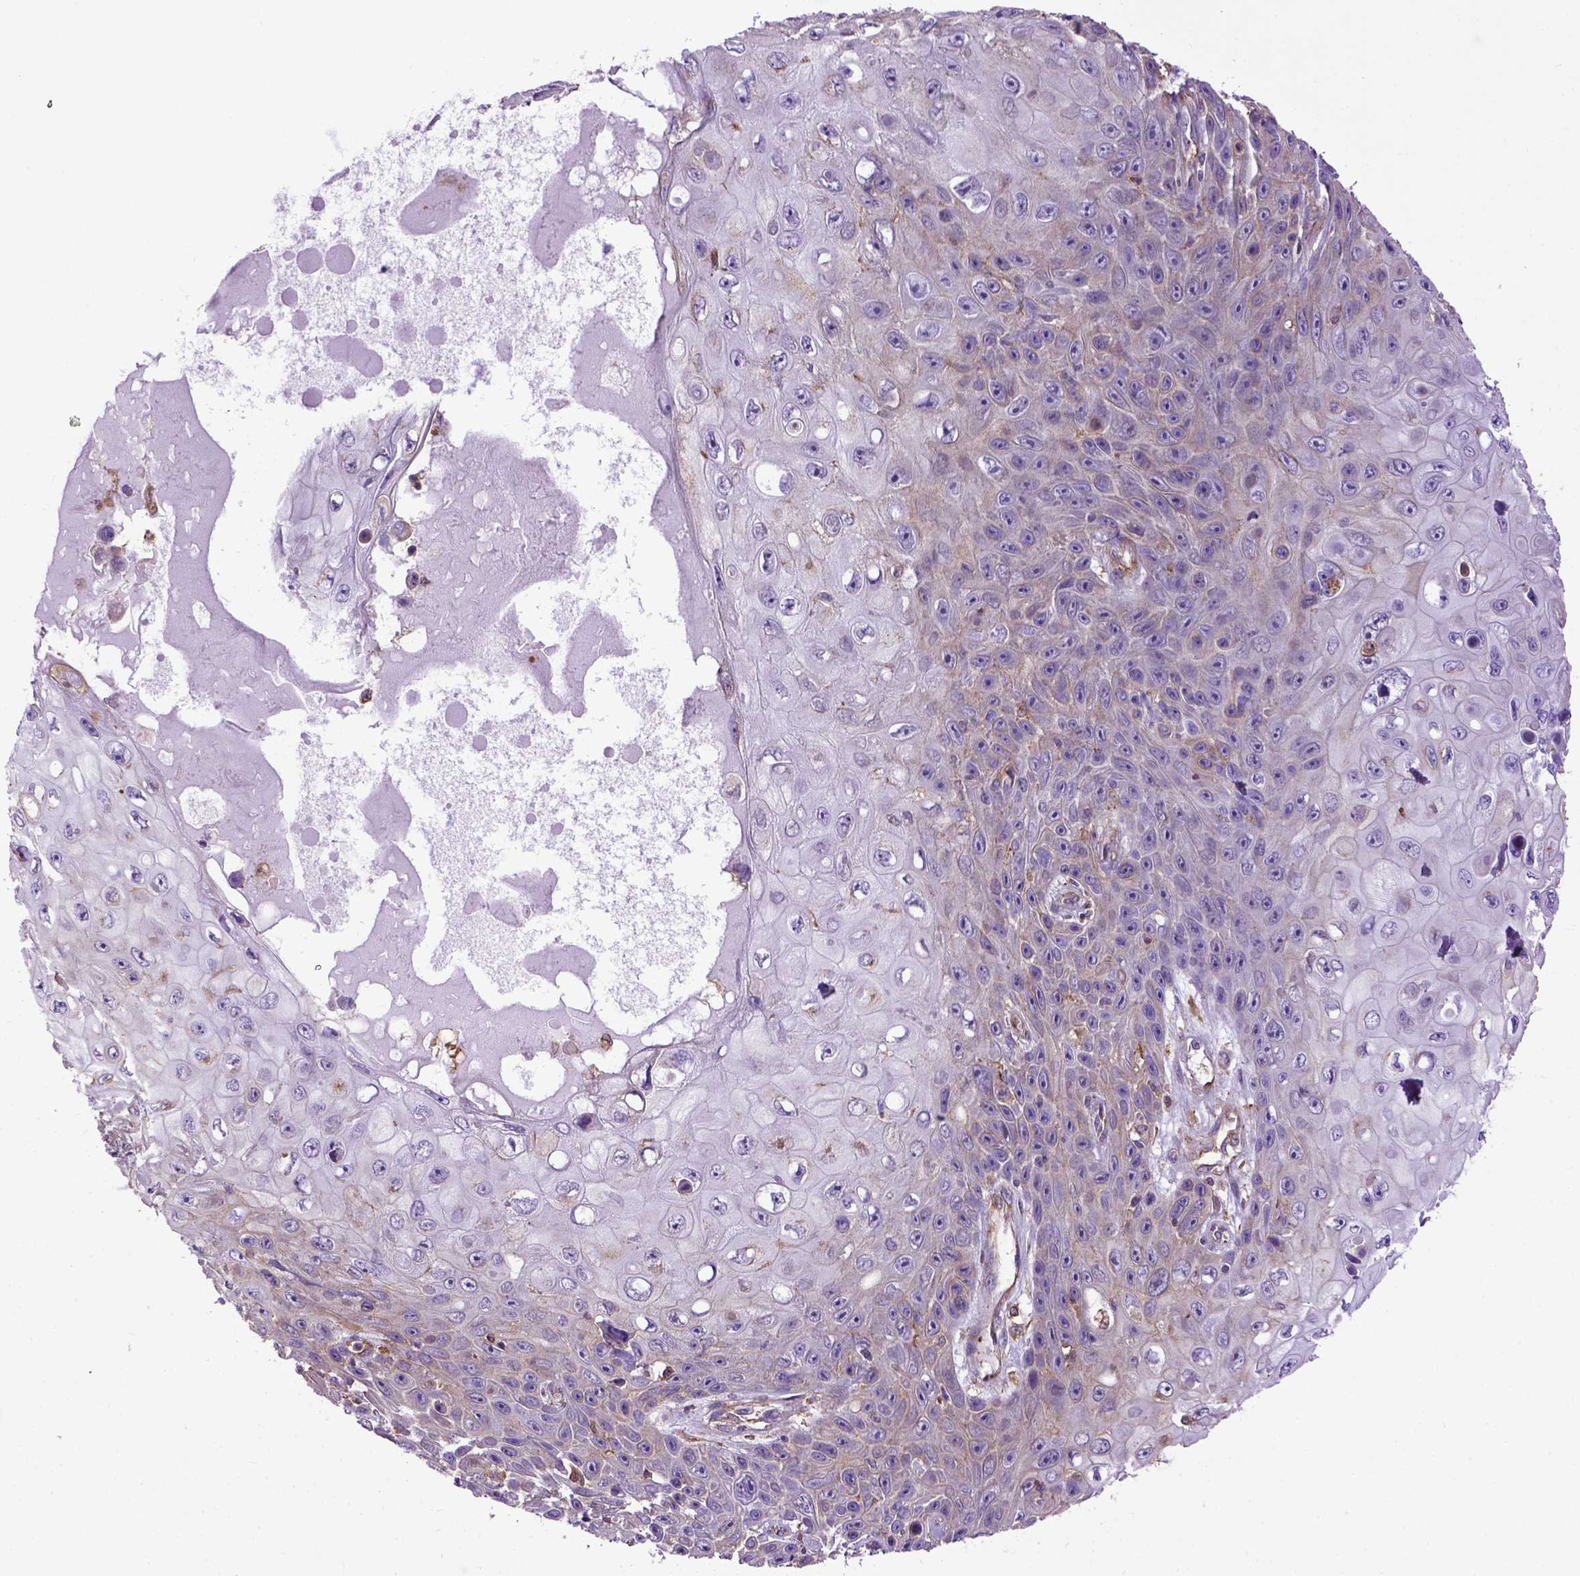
{"staining": {"intensity": "weak", "quantity": "<25%", "location": "cytoplasmic/membranous"}, "tissue": "skin cancer", "cell_type": "Tumor cells", "image_type": "cancer", "snomed": [{"axis": "morphology", "description": "Squamous cell carcinoma, NOS"}, {"axis": "topography", "description": "Skin"}], "caption": "Tumor cells show no significant staining in squamous cell carcinoma (skin).", "gene": "MVP", "patient": {"sex": "male", "age": 82}}